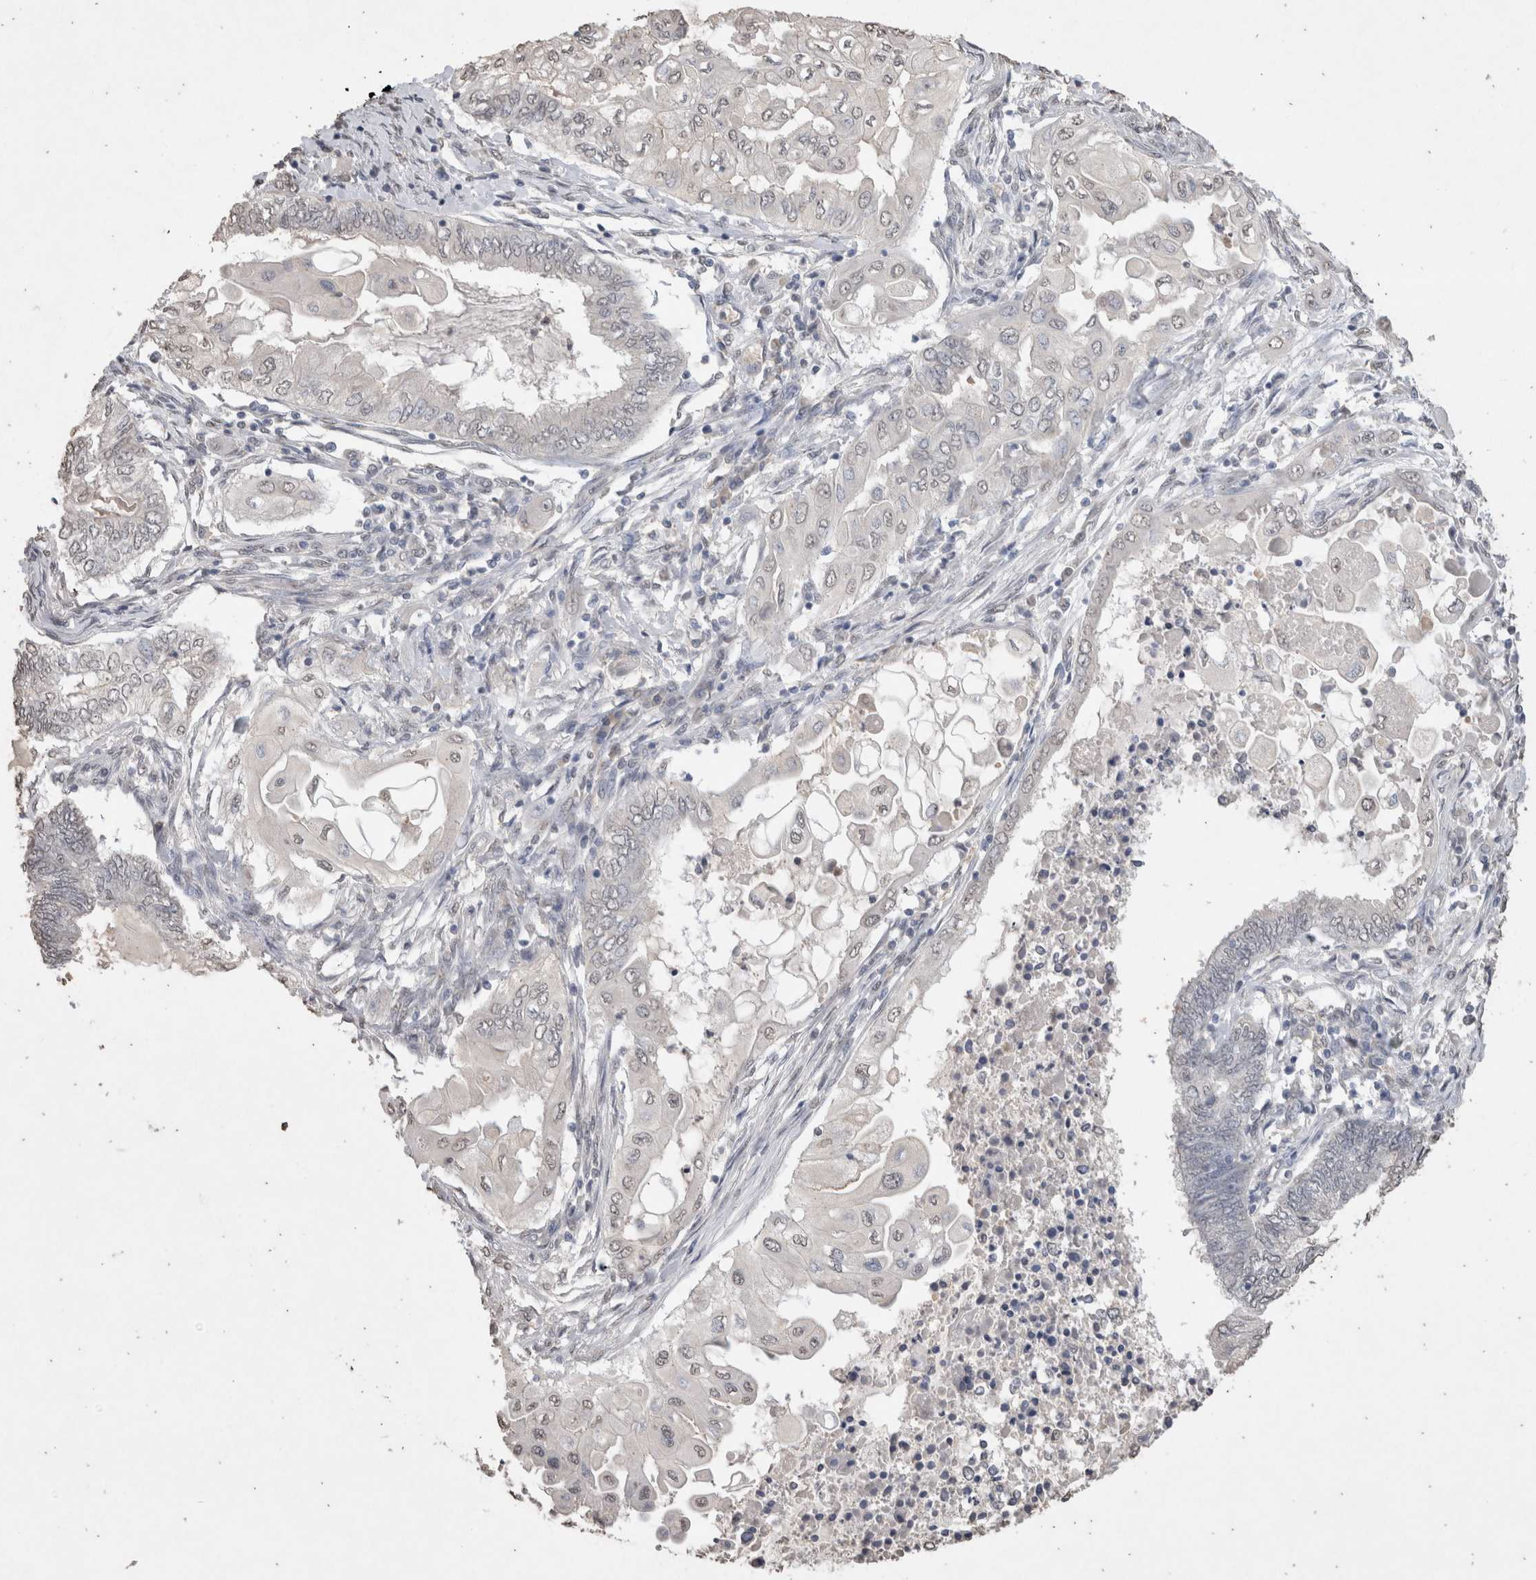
{"staining": {"intensity": "negative", "quantity": "none", "location": "none"}, "tissue": "endometrial cancer", "cell_type": "Tumor cells", "image_type": "cancer", "snomed": [{"axis": "morphology", "description": "Adenocarcinoma, NOS"}, {"axis": "topography", "description": "Uterus"}, {"axis": "topography", "description": "Endometrium"}], "caption": "The histopathology image shows no significant staining in tumor cells of adenocarcinoma (endometrial). (DAB immunohistochemistry (IHC), high magnification).", "gene": "LGALS2", "patient": {"sex": "female", "age": 70}}